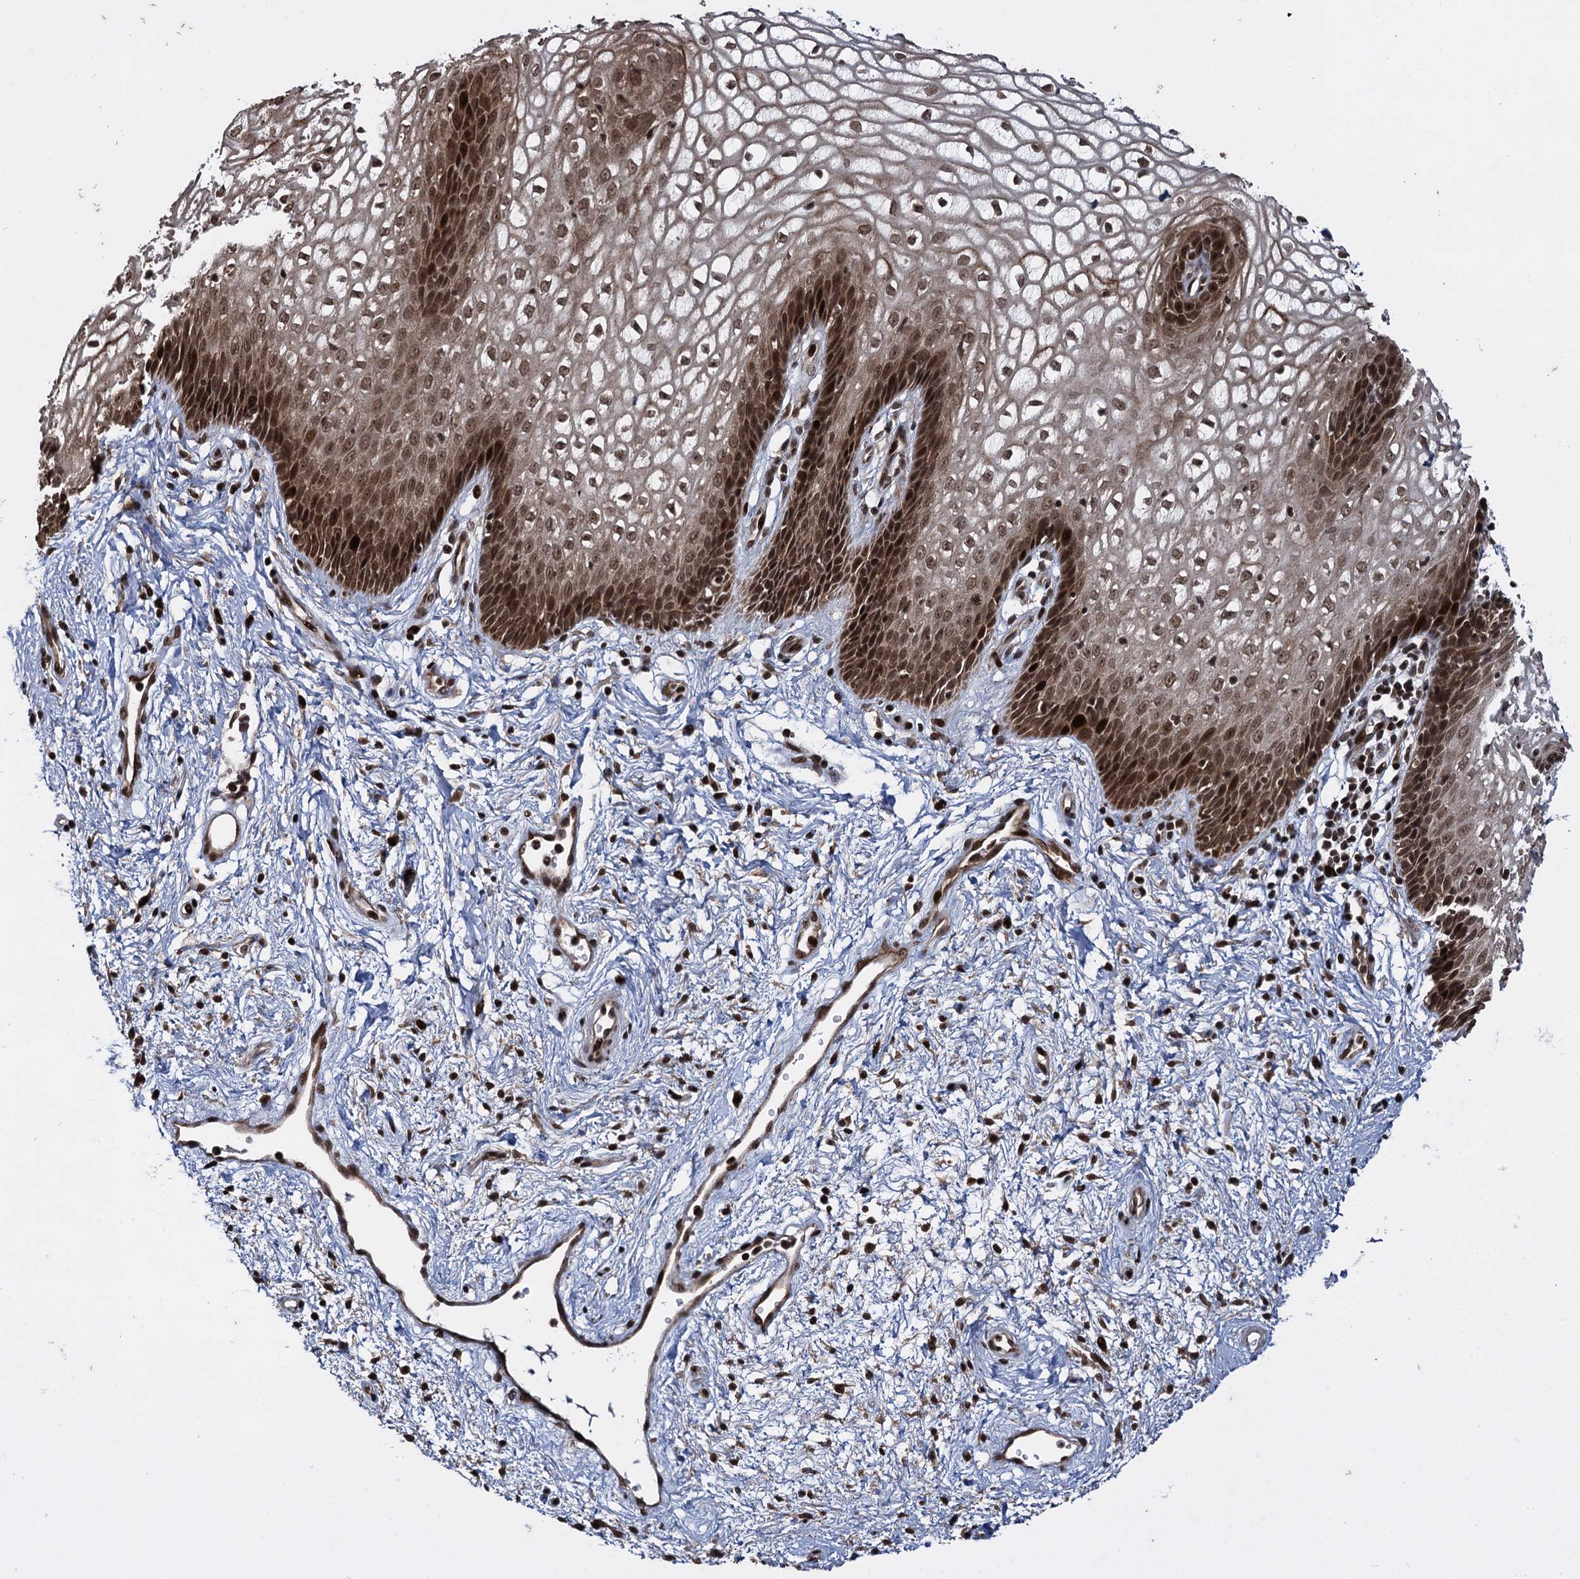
{"staining": {"intensity": "strong", "quantity": ">75%", "location": "cytoplasmic/membranous,nuclear"}, "tissue": "vagina", "cell_type": "Squamous epithelial cells", "image_type": "normal", "snomed": [{"axis": "morphology", "description": "Normal tissue, NOS"}, {"axis": "topography", "description": "Vagina"}], "caption": "This is an image of IHC staining of benign vagina, which shows strong positivity in the cytoplasmic/membranous,nuclear of squamous epithelial cells.", "gene": "ZNF169", "patient": {"sex": "female", "age": 34}}